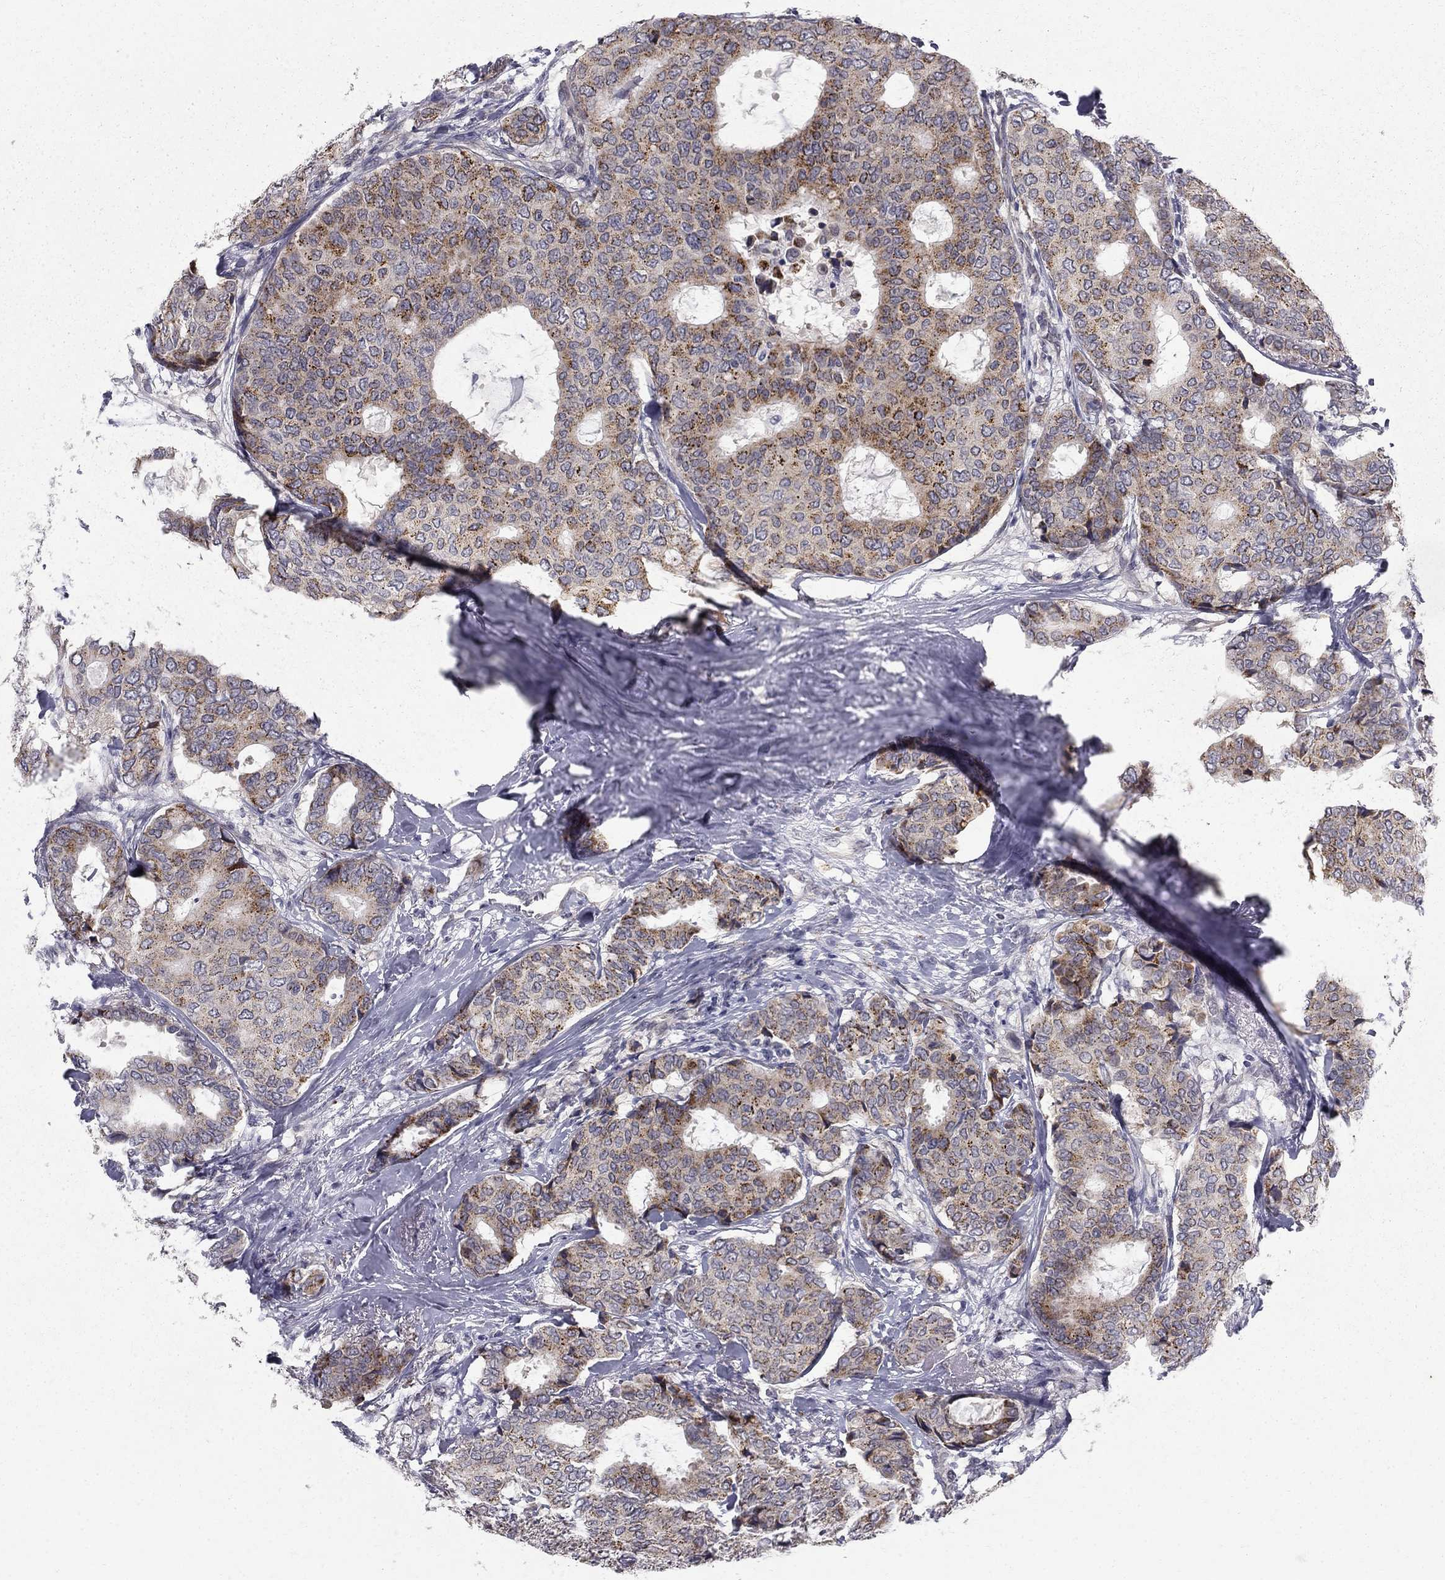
{"staining": {"intensity": "strong", "quantity": "<25%", "location": "cytoplasmic/membranous"}, "tissue": "breast cancer", "cell_type": "Tumor cells", "image_type": "cancer", "snomed": [{"axis": "morphology", "description": "Duct carcinoma"}, {"axis": "topography", "description": "Breast"}], "caption": "About <25% of tumor cells in breast cancer (invasive ductal carcinoma) demonstrate strong cytoplasmic/membranous protein staining as visualized by brown immunohistochemical staining.", "gene": "CLIC6", "patient": {"sex": "female", "age": 75}}